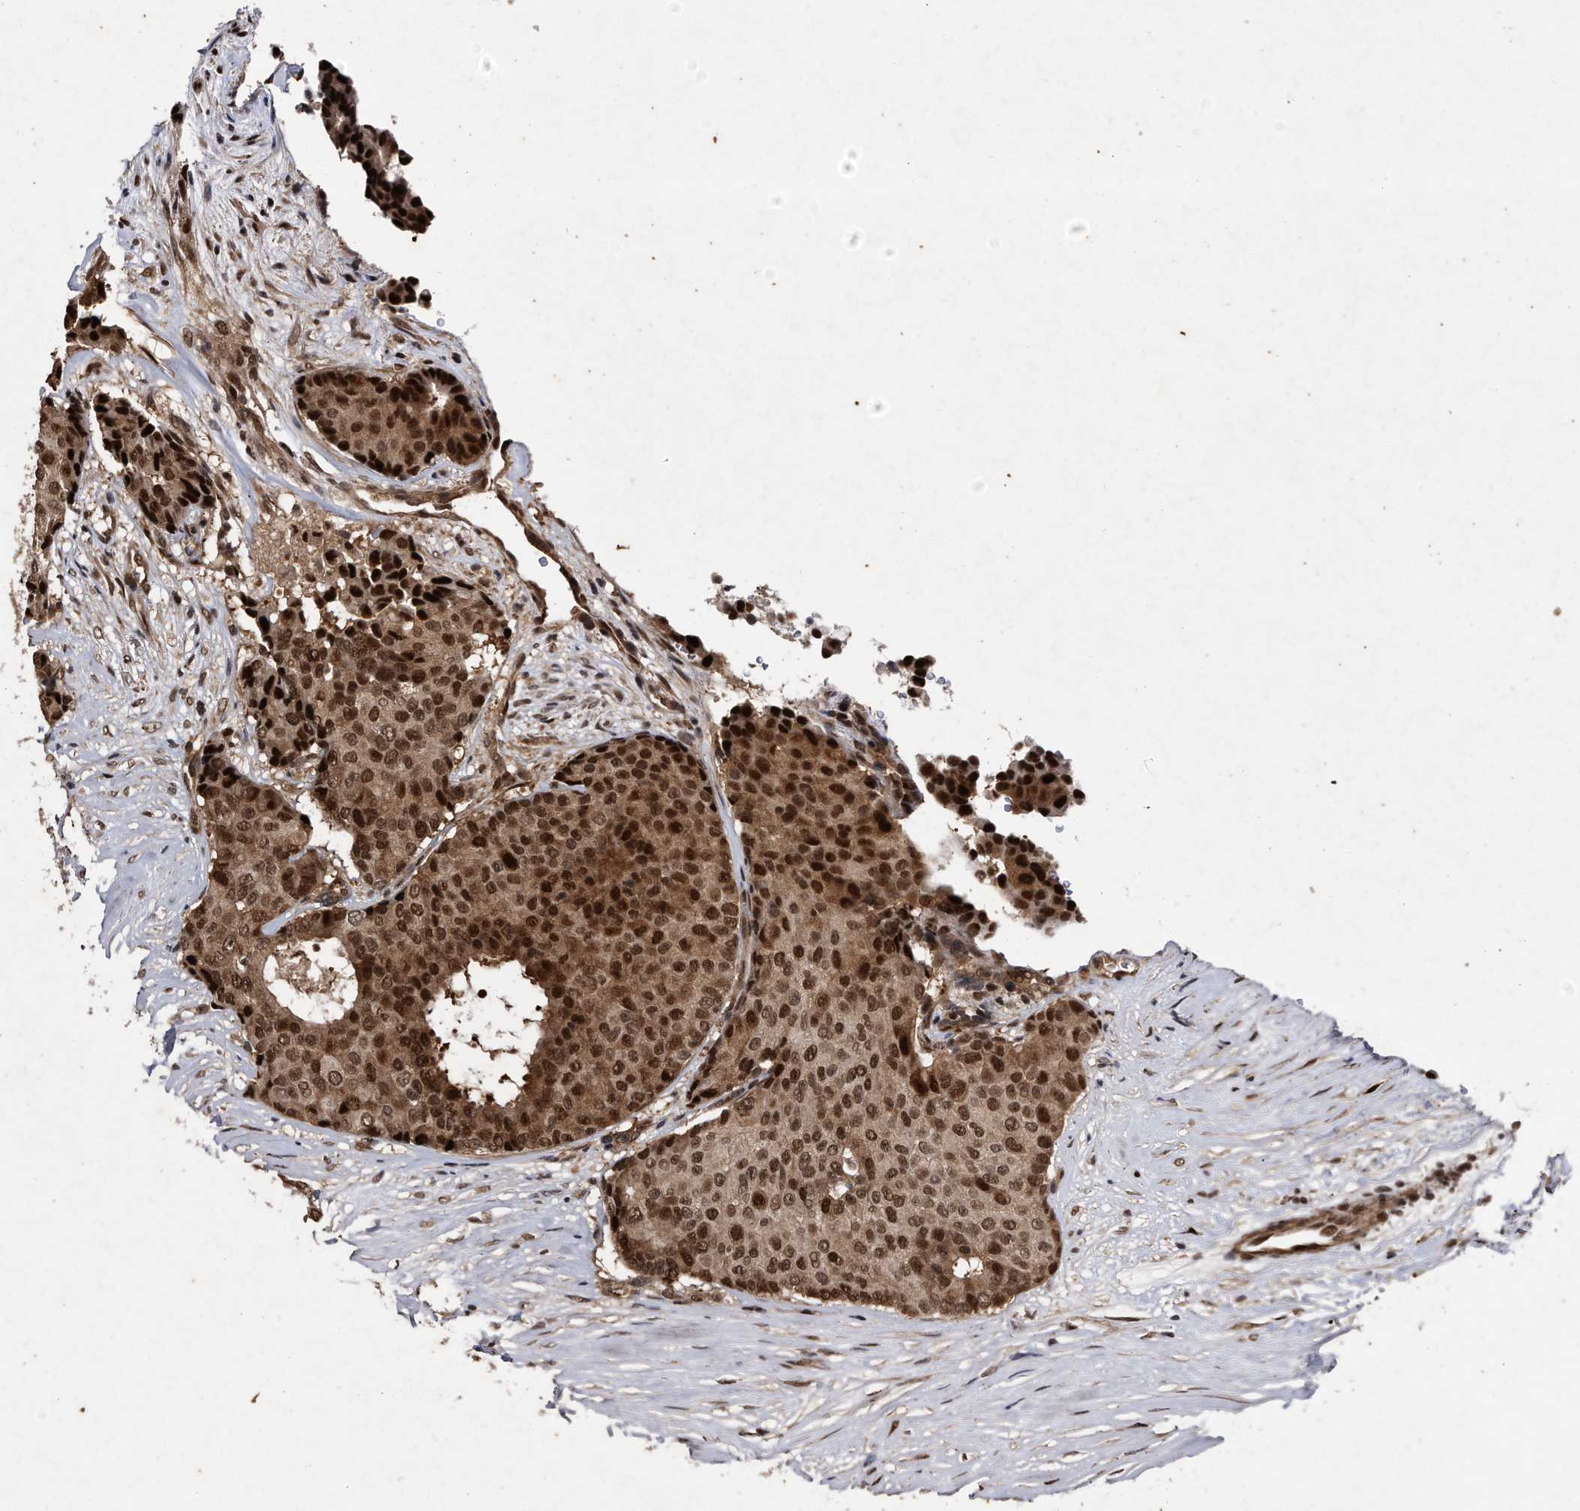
{"staining": {"intensity": "strong", "quantity": ">75%", "location": "cytoplasmic/membranous,nuclear"}, "tissue": "breast cancer", "cell_type": "Tumor cells", "image_type": "cancer", "snomed": [{"axis": "morphology", "description": "Duct carcinoma"}, {"axis": "topography", "description": "Breast"}], "caption": "This is an image of immunohistochemistry staining of breast cancer, which shows strong staining in the cytoplasmic/membranous and nuclear of tumor cells.", "gene": "RAD23B", "patient": {"sex": "female", "age": 75}}